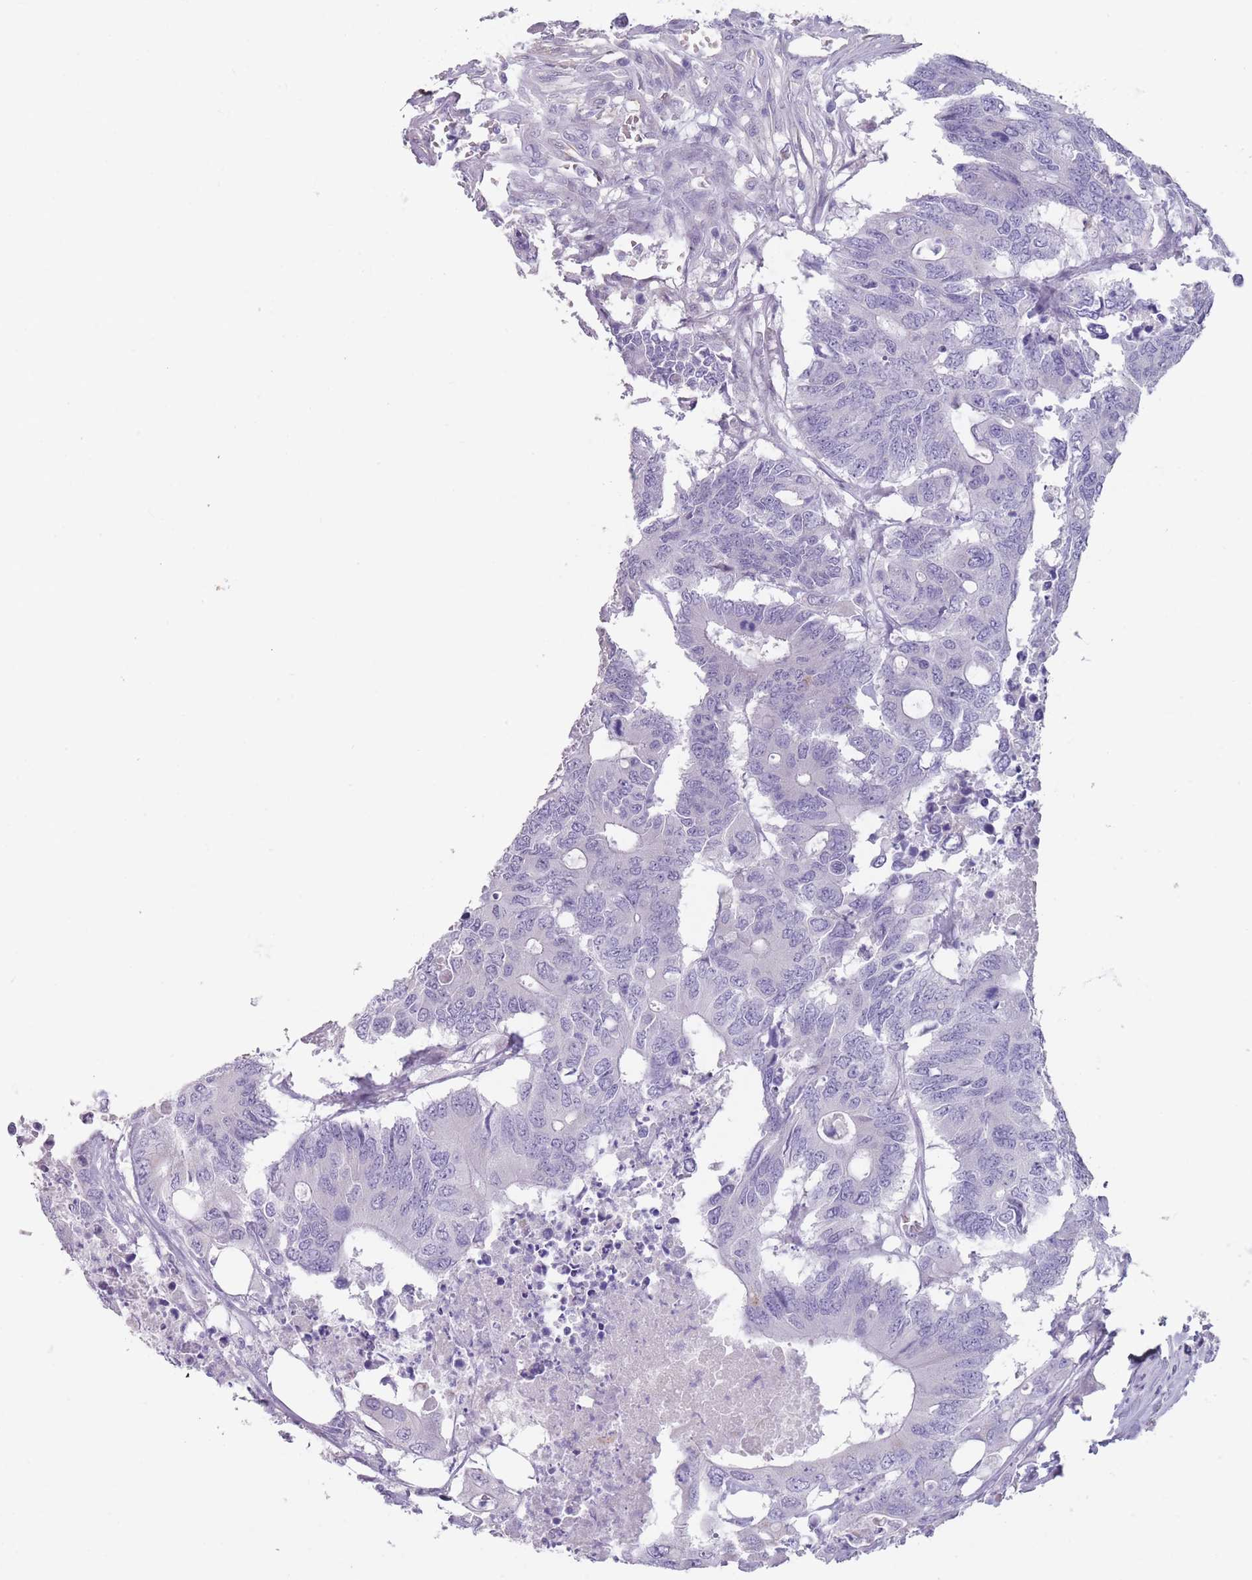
{"staining": {"intensity": "negative", "quantity": "none", "location": "none"}, "tissue": "colorectal cancer", "cell_type": "Tumor cells", "image_type": "cancer", "snomed": [{"axis": "morphology", "description": "Adenocarcinoma, NOS"}, {"axis": "topography", "description": "Colon"}], "caption": "Colorectal cancer (adenocarcinoma) stained for a protein using immunohistochemistry exhibits no positivity tumor cells.", "gene": "PAIP2B", "patient": {"sex": "male", "age": 71}}